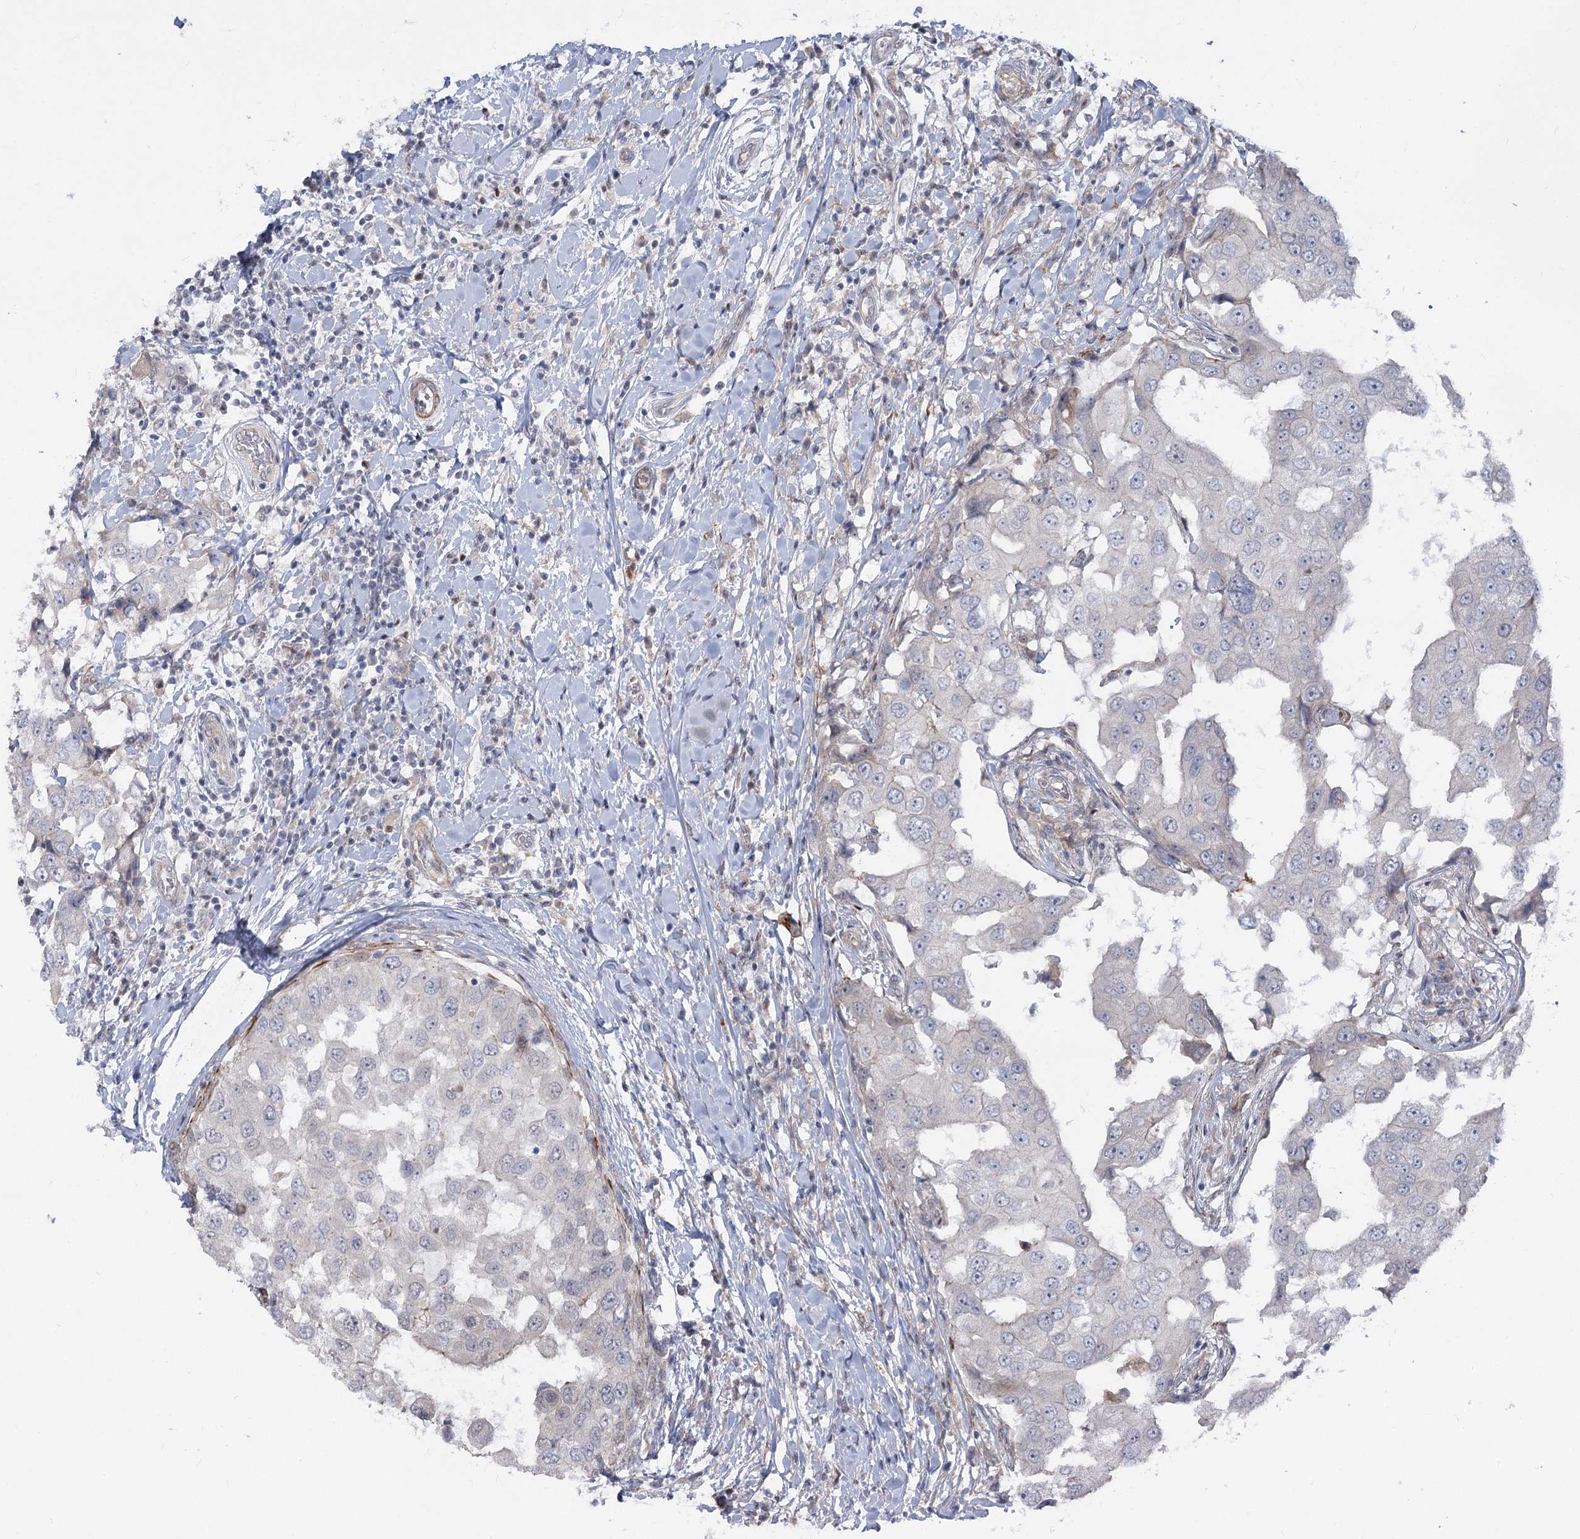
{"staining": {"intensity": "negative", "quantity": "none", "location": "none"}, "tissue": "breast cancer", "cell_type": "Tumor cells", "image_type": "cancer", "snomed": [{"axis": "morphology", "description": "Duct carcinoma"}, {"axis": "topography", "description": "Breast"}], "caption": "A photomicrograph of breast cancer stained for a protein displays no brown staining in tumor cells.", "gene": "ARSI", "patient": {"sex": "female", "age": 27}}